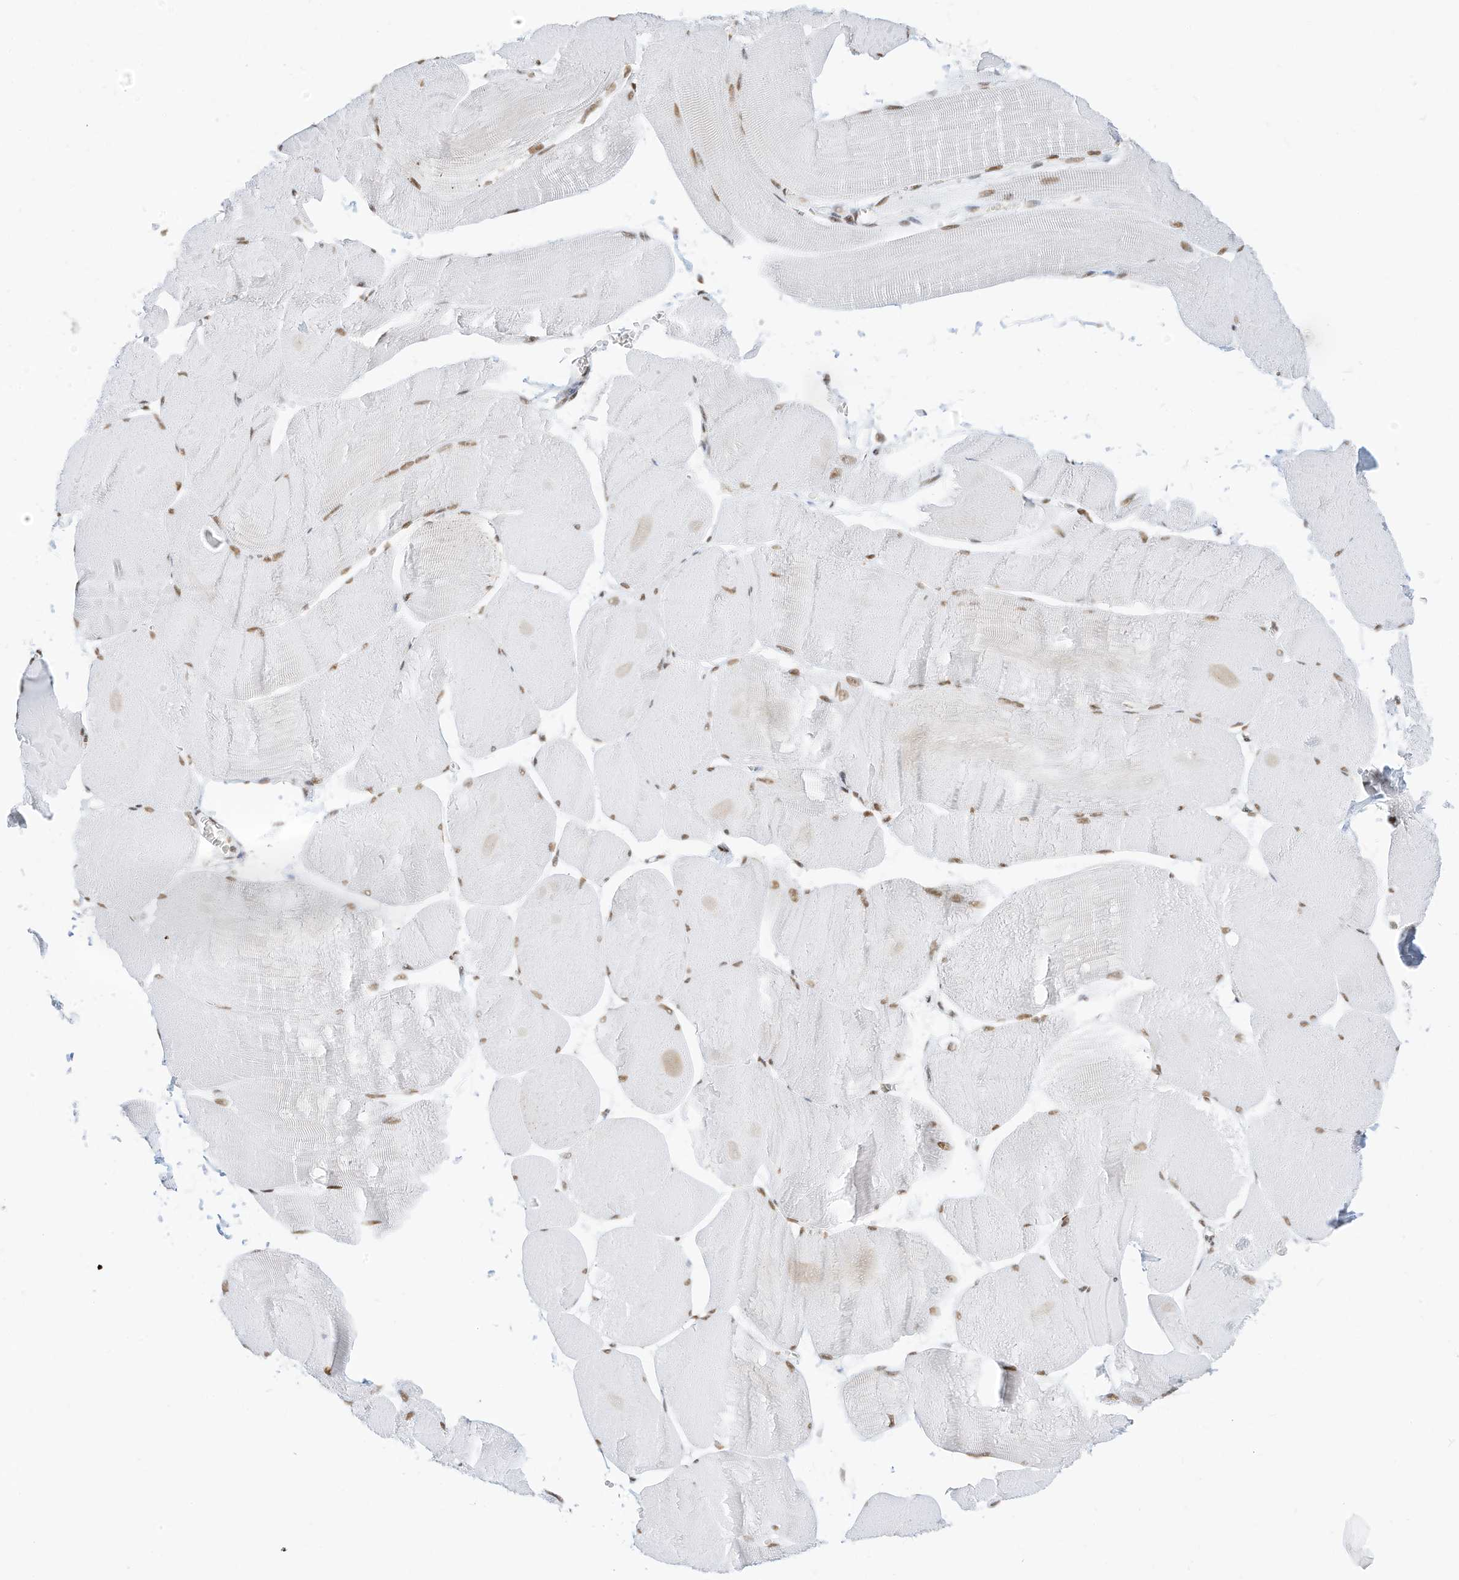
{"staining": {"intensity": "moderate", "quantity": ">75%", "location": "nuclear"}, "tissue": "skeletal muscle", "cell_type": "Myocytes", "image_type": "normal", "snomed": [{"axis": "morphology", "description": "Normal tissue, NOS"}, {"axis": "morphology", "description": "Basal cell carcinoma"}, {"axis": "topography", "description": "Skeletal muscle"}], "caption": "IHC staining of benign skeletal muscle, which displays medium levels of moderate nuclear positivity in approximately >75% of myocytes indicating moderate nuclear protein expression. The staining was performed using DAB (3,3'-diaminobenzidine) (brown) for protein detection and nuclei were counterstained in hematoxylin (blue).", "gene": "SMARCA2", "patient": {"sex": "female", "age": 64}}